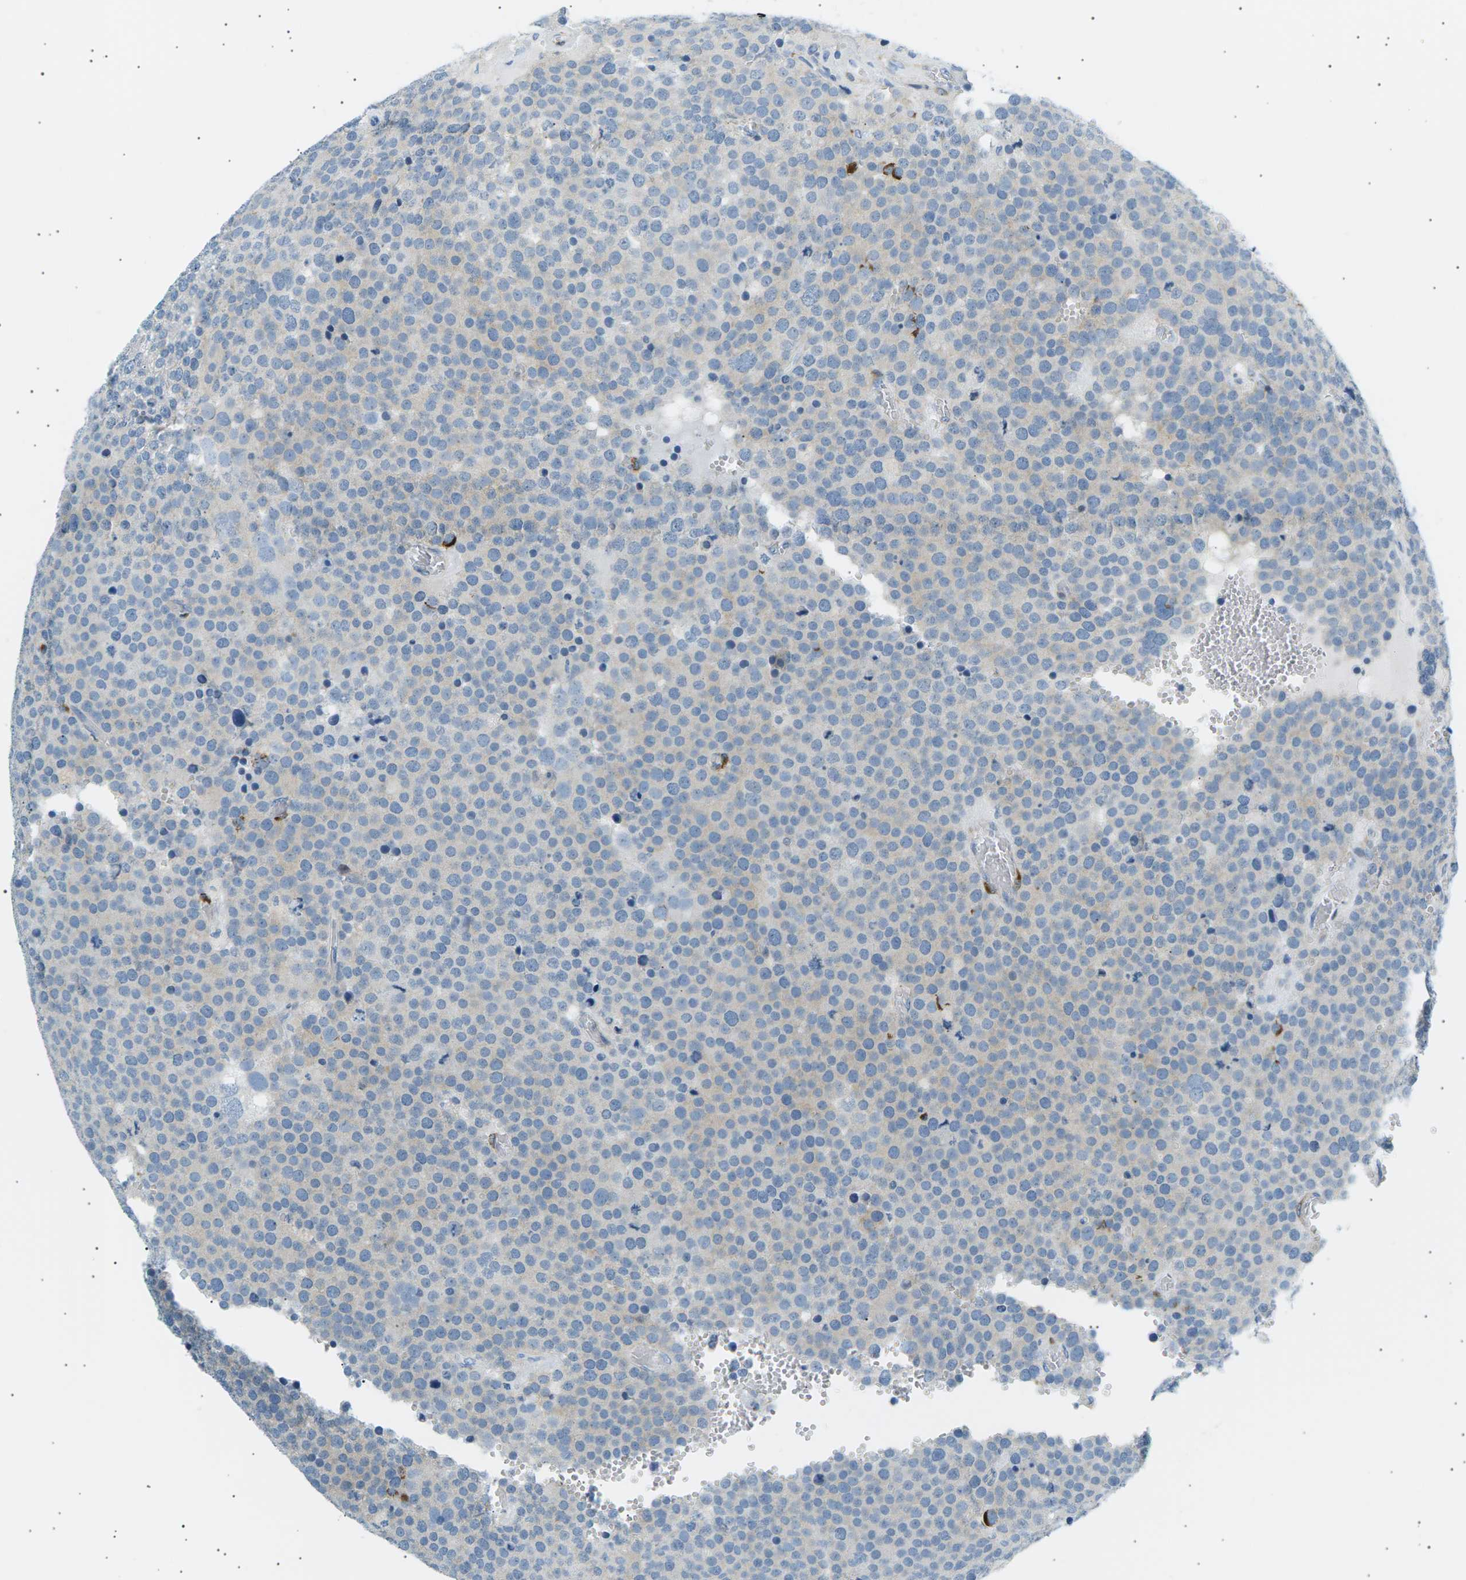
{"staining": {"intensity": "weak", "quantity": "25%-75%", "location": "cytoplasmic/membranous"}, "tissue": "testis cancer", "cell_type": "Tumor cells", "image_type": "cancer", "snomed": [{"axis": "morphology", "description": "Normal tissue, NOS"}, {"axis": "morphology", "description": "Seminoma, NOS"}, {"axis": "topography", "description": "Testis"}], "caption": "There is low levels of weak cytoplasmic/membranous positivity in tumor cells of testis cancer, as demonstrated by immunohistochemical staining (brown color).", "gene": "SEPTIN5", "patient": {"sex": "male", "age": 71}}